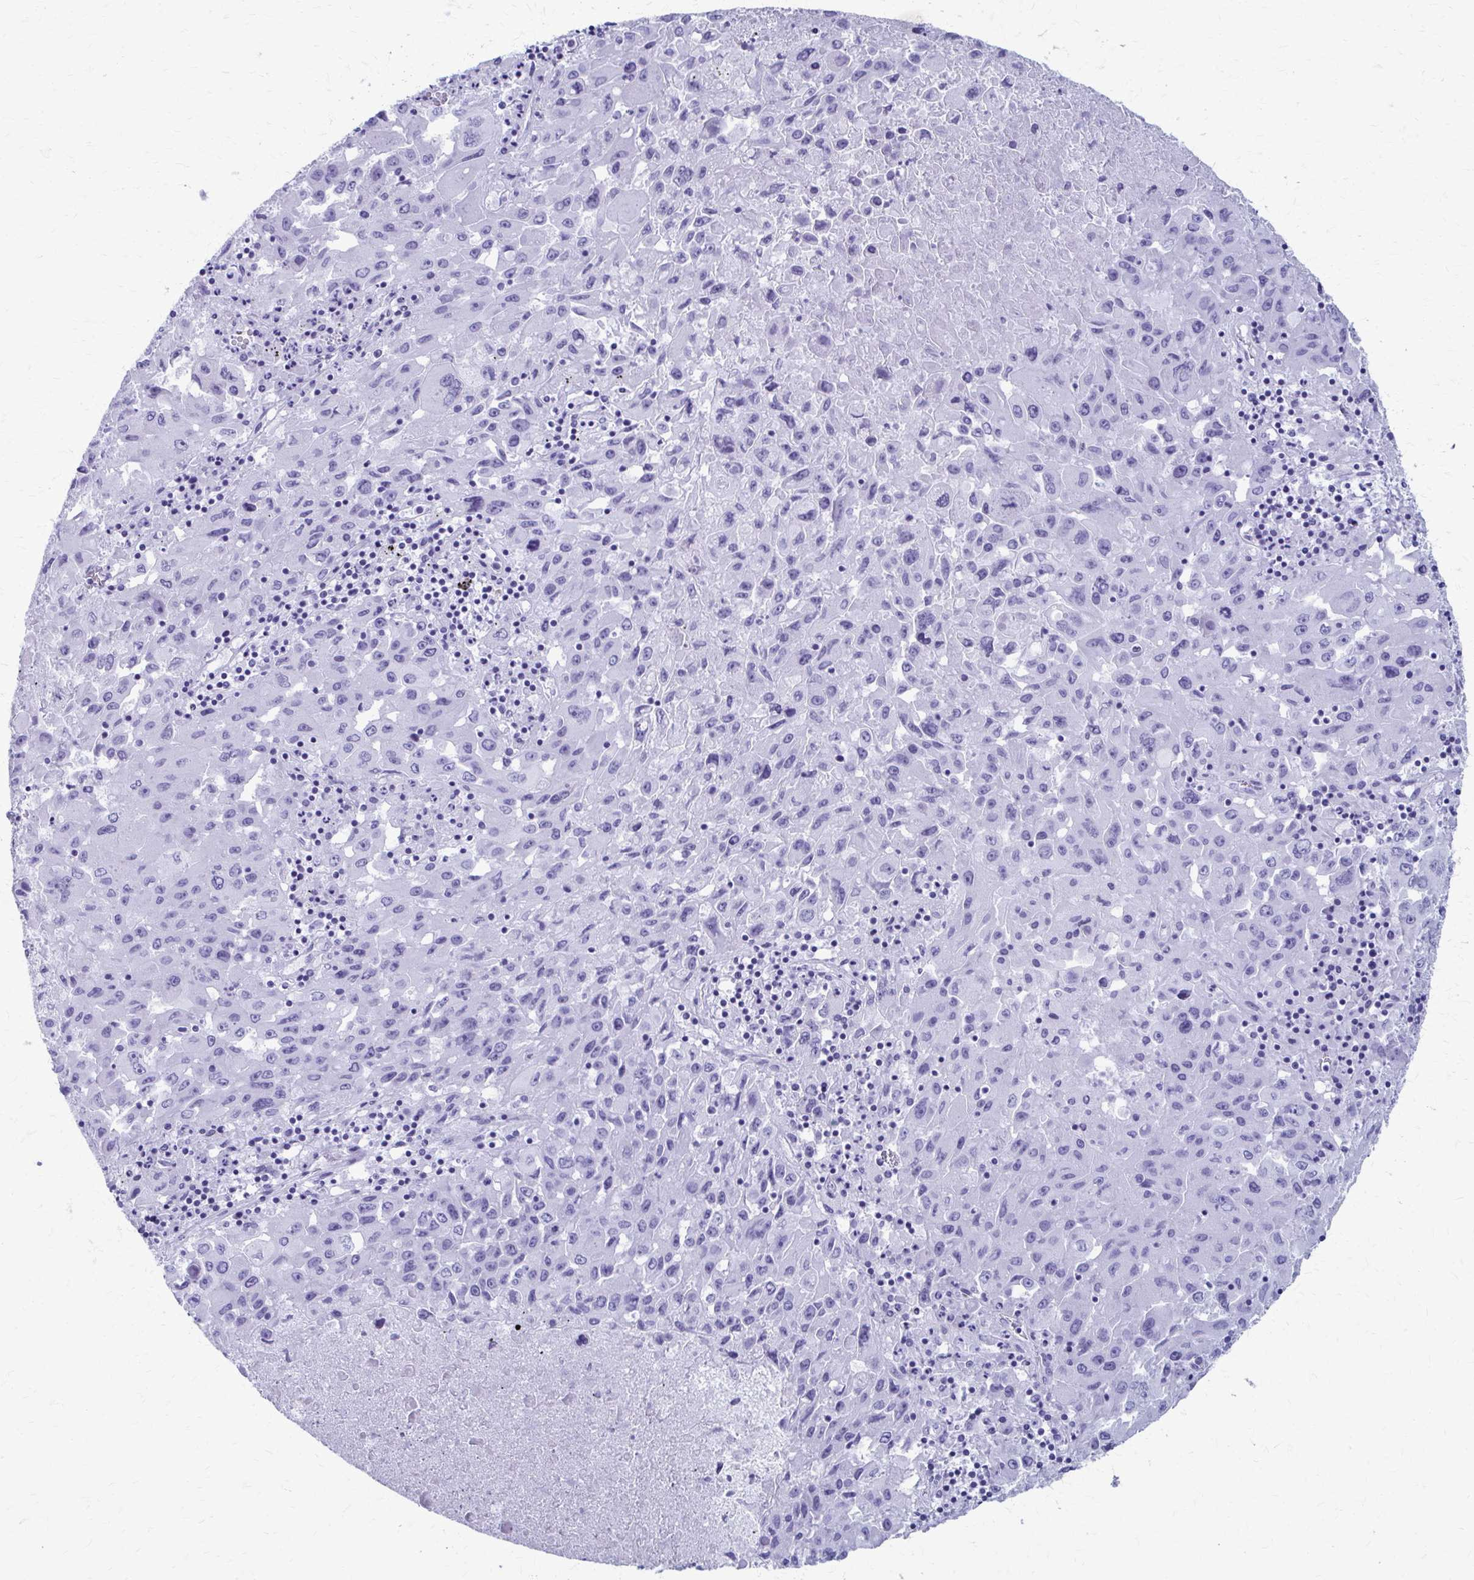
{"staining": {"intensity": "negative", "quantity": "none", "location": "none"}, "tissue": "lung cancer", "cell_type": "Tumor cells", "image_type": "cancer", "snomed": [{"axis": "morphology", "description": "Squamous cell carcinoma, NOS"}, {"axis": "topography", "description": "Lung"}], "caption": "Tumor cells show no significant staining in squamous cell carcinoma (lung).", "gene": "CELF5", "patient": {"sex": "male", "age": 63}}